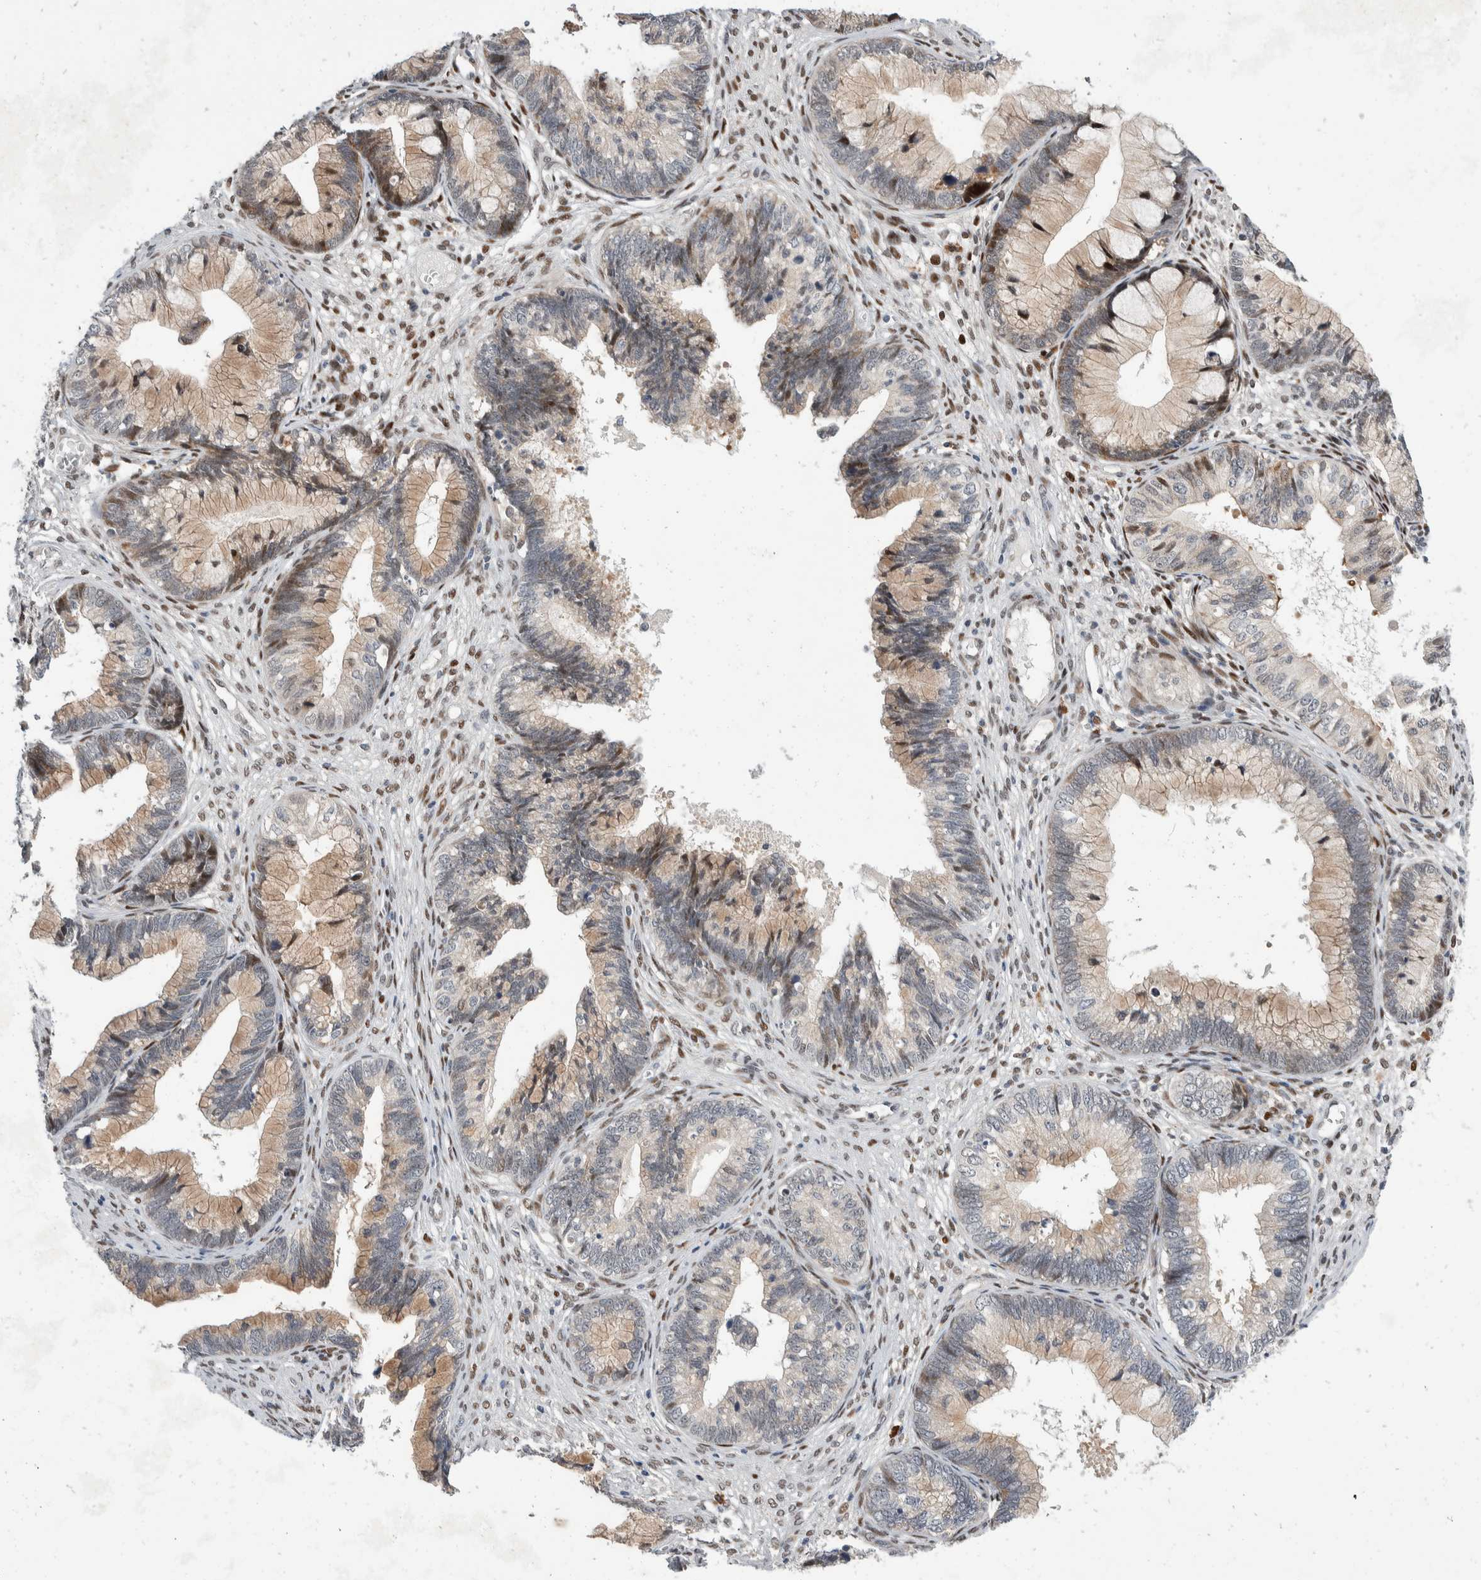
{"staining": {"intensity": "weak", "quantity": ">75%", "location": "cytoplasmic/membranous"}, "tissue": "cervical cancer", "cell_type": "Tumor cells", "image_type": "cancer", "snomed": [{"axis": "morphology", "description": "Adenocarcinoma, NOS"}, {"axis": "topography", "description": "Cervix"}], "caption": "Cervical cancer was stained to show a protein in brown. There is low levels of weak cytoplasmic/membranous staining in about >75% of tumor cells.", "gene": "ZNF703", "patient": {"sex": "female", "age": 44}}